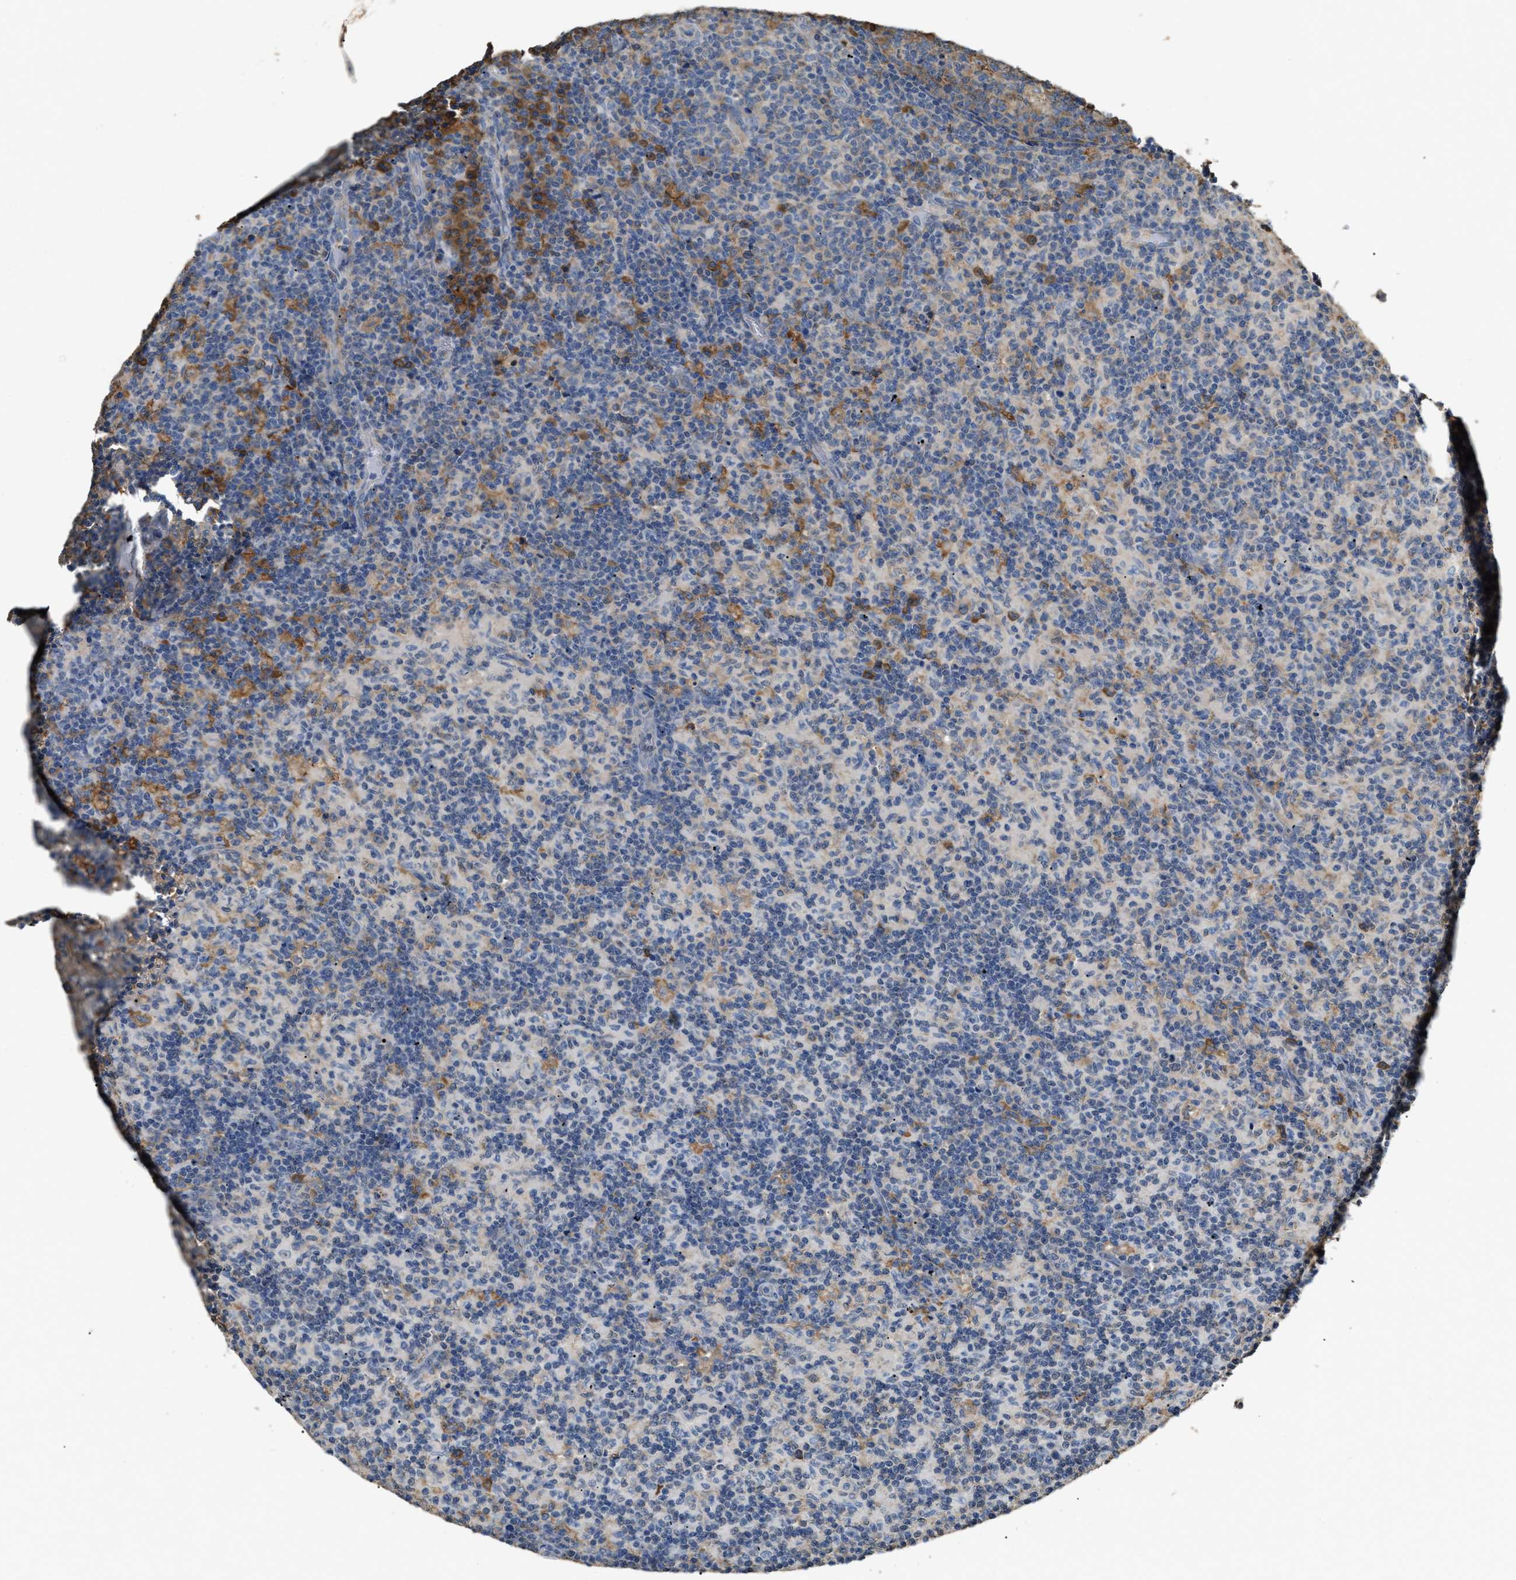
{"staining": {"intensity": "negative", "quantity": "none", "location": "none"}, "tissue": "lymph node", "cell_type": "Germinal center cells", "image_type": "normal", "snomed": [{"axis": "morphology", "description": "Normal tissue, NOS"}, {"axis": "morphology", "description": "Inflammation, NOS"}, {"axis": "topography", "description": "Lymph node"}], "caption": "Germinal center cells are negative for brown protein staining in unremarkable lymph node.", "gene": "GCN1", "patient": {"sex": "male", "age": 55}}